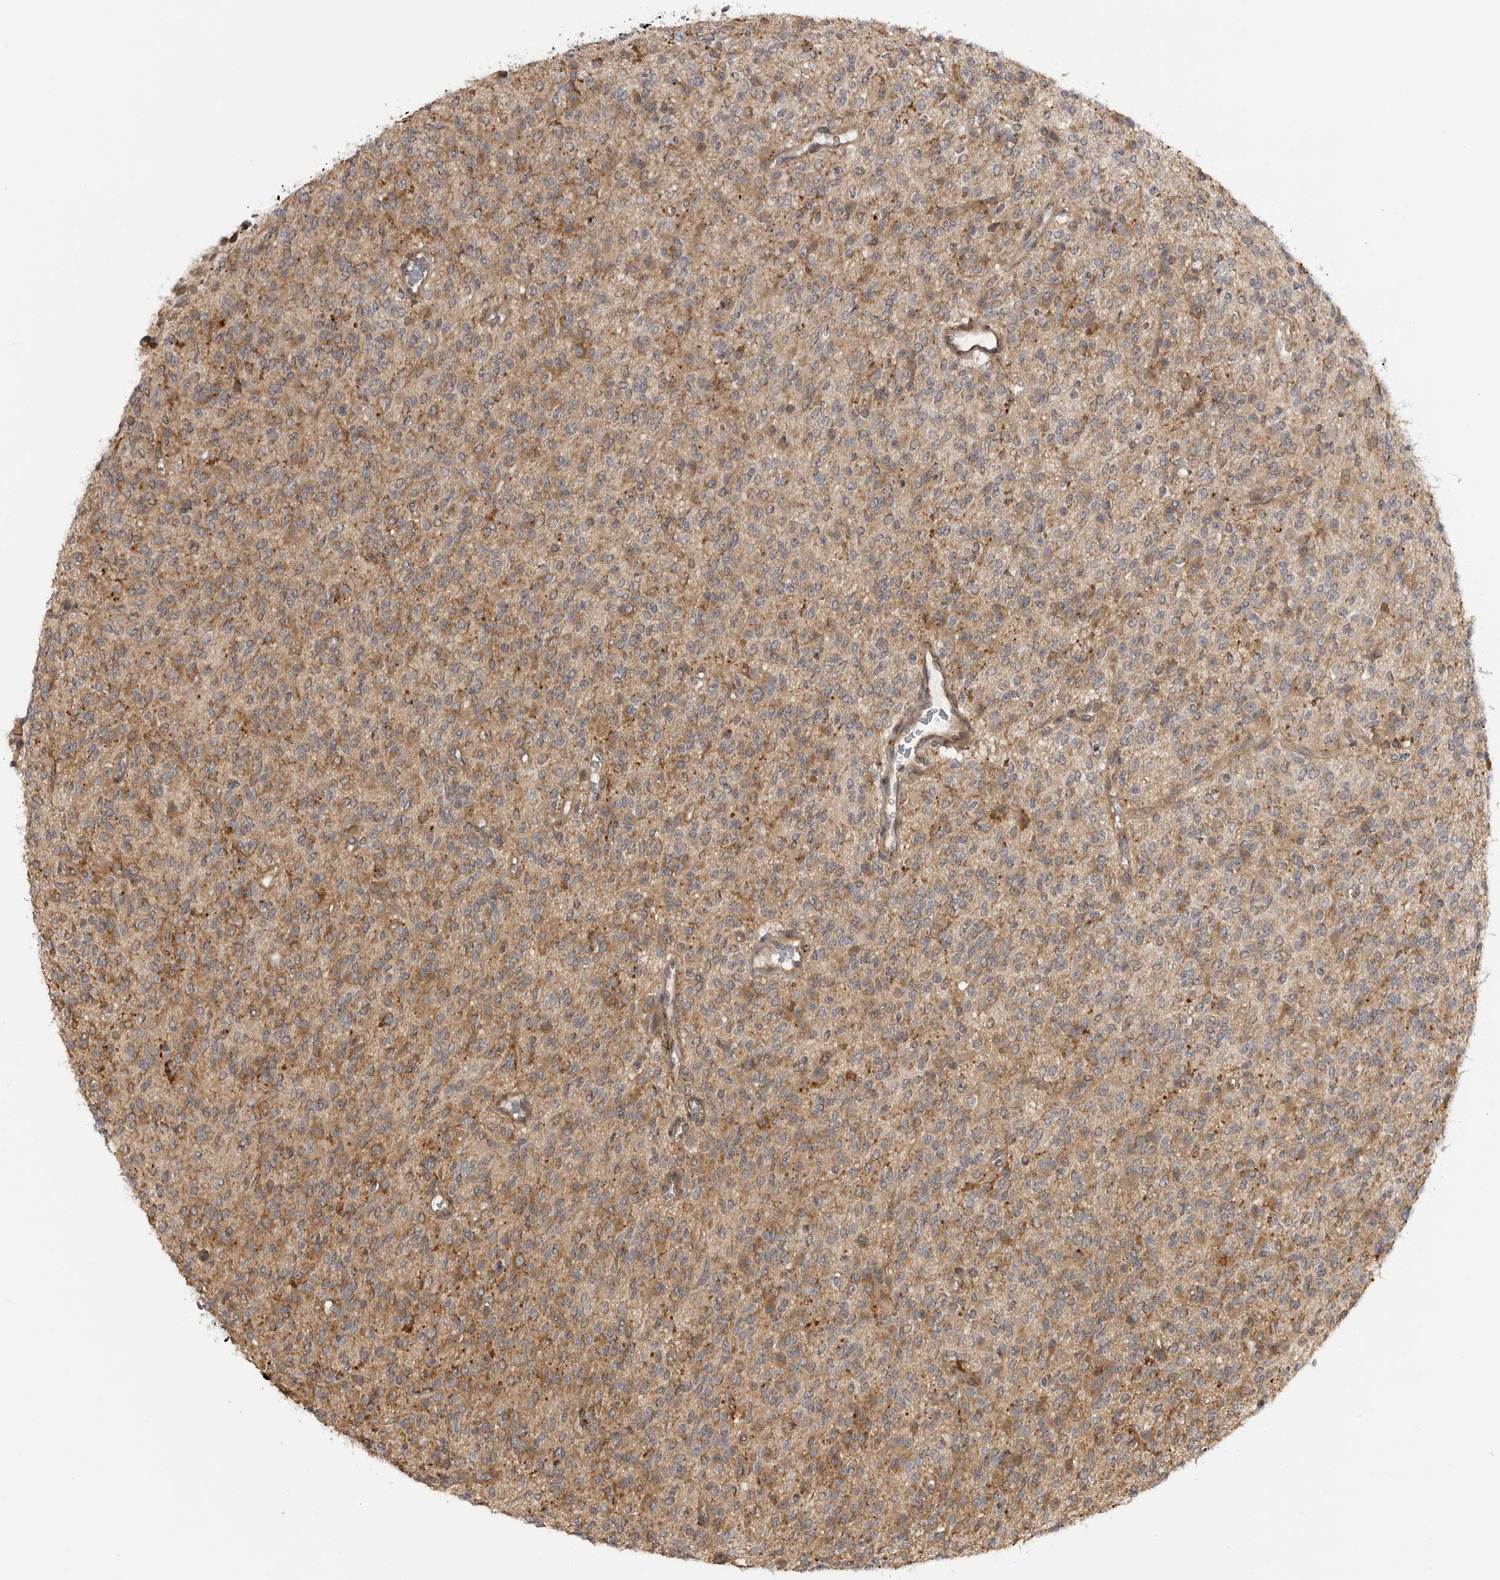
{"staining": {"intensity": "moderate", "quantity": "<25%", "location": "cytoplasmic/membranous"}, "tissue": "glioma", "cell_type": "Tumor cells", "image_type": "cancer", "snomed": [{"axis": "morphology", "description": "Glioma, malignant, High grade"}, {"axis": "topography", "description": "Brain"}], "caption": "Glioma stained with immunohistochemistry (IHC) exhibits moderate cytoplasmic/membranous expression in approximately <25% of tumor cells.", "gene": "LRRC45", "patient": {"sex": "male", "age": 34}}